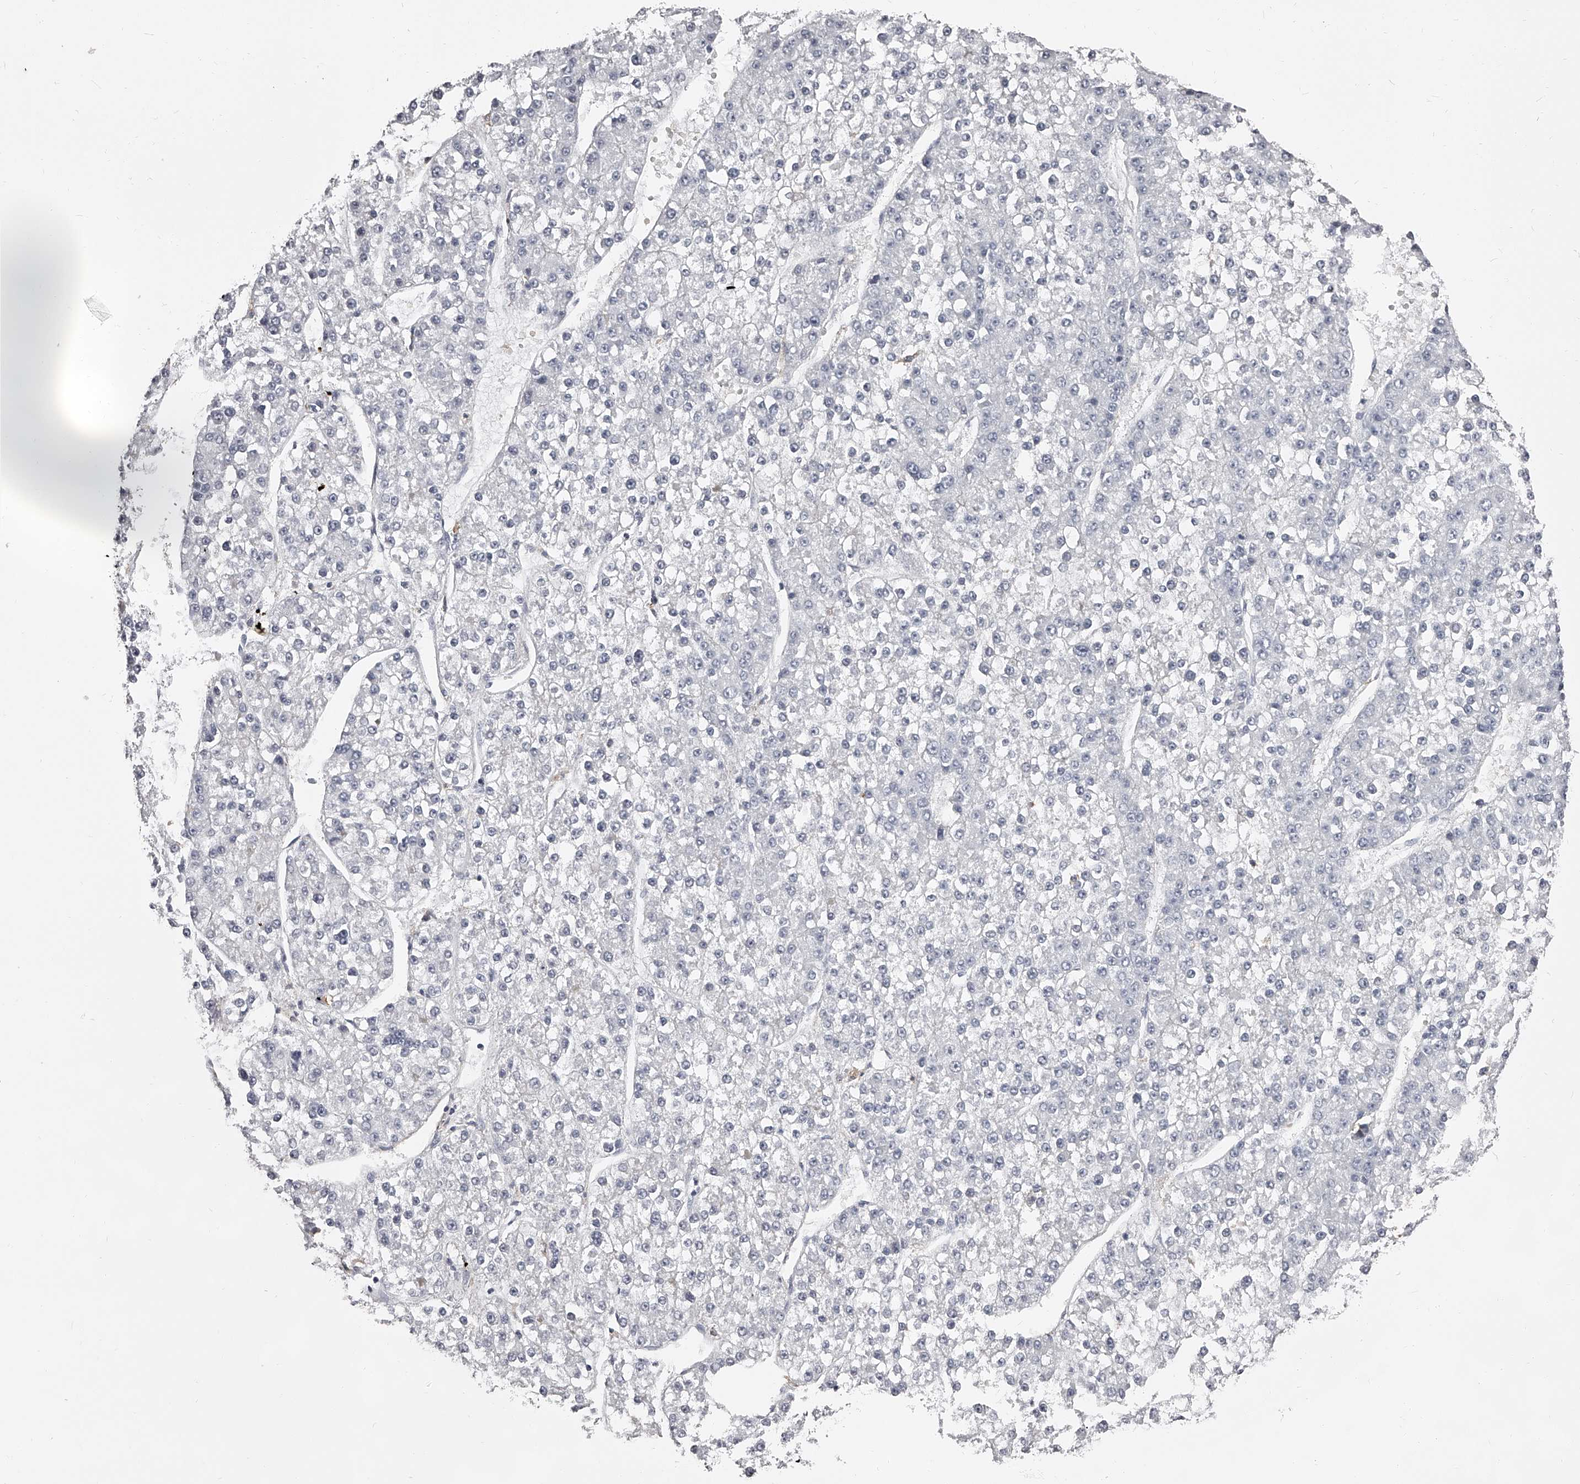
{"staining": {"intensity": "negative", "quantity": "none", "location": "none"}, "tissue": "liver cancer", "cell_type": "Tumor cells", "image_type": "cancer", "snomed": [{"axis": "morphology", "description": "Carcinoma, Hepatocellular, NOS"}, {"axis": "topography", "description": "Liver"}], "caption": "High magnification brightfield microscopy of liver cancer (hepatocellular carcinoma) stained with DAB (3,3'-diaminobenzidine) (brown) and counterstained with hematoxylin (blue): tumor cells show no significant positivity.", "gene": "PACSIN1", "patient": {"sex": "female", "age": 73}}